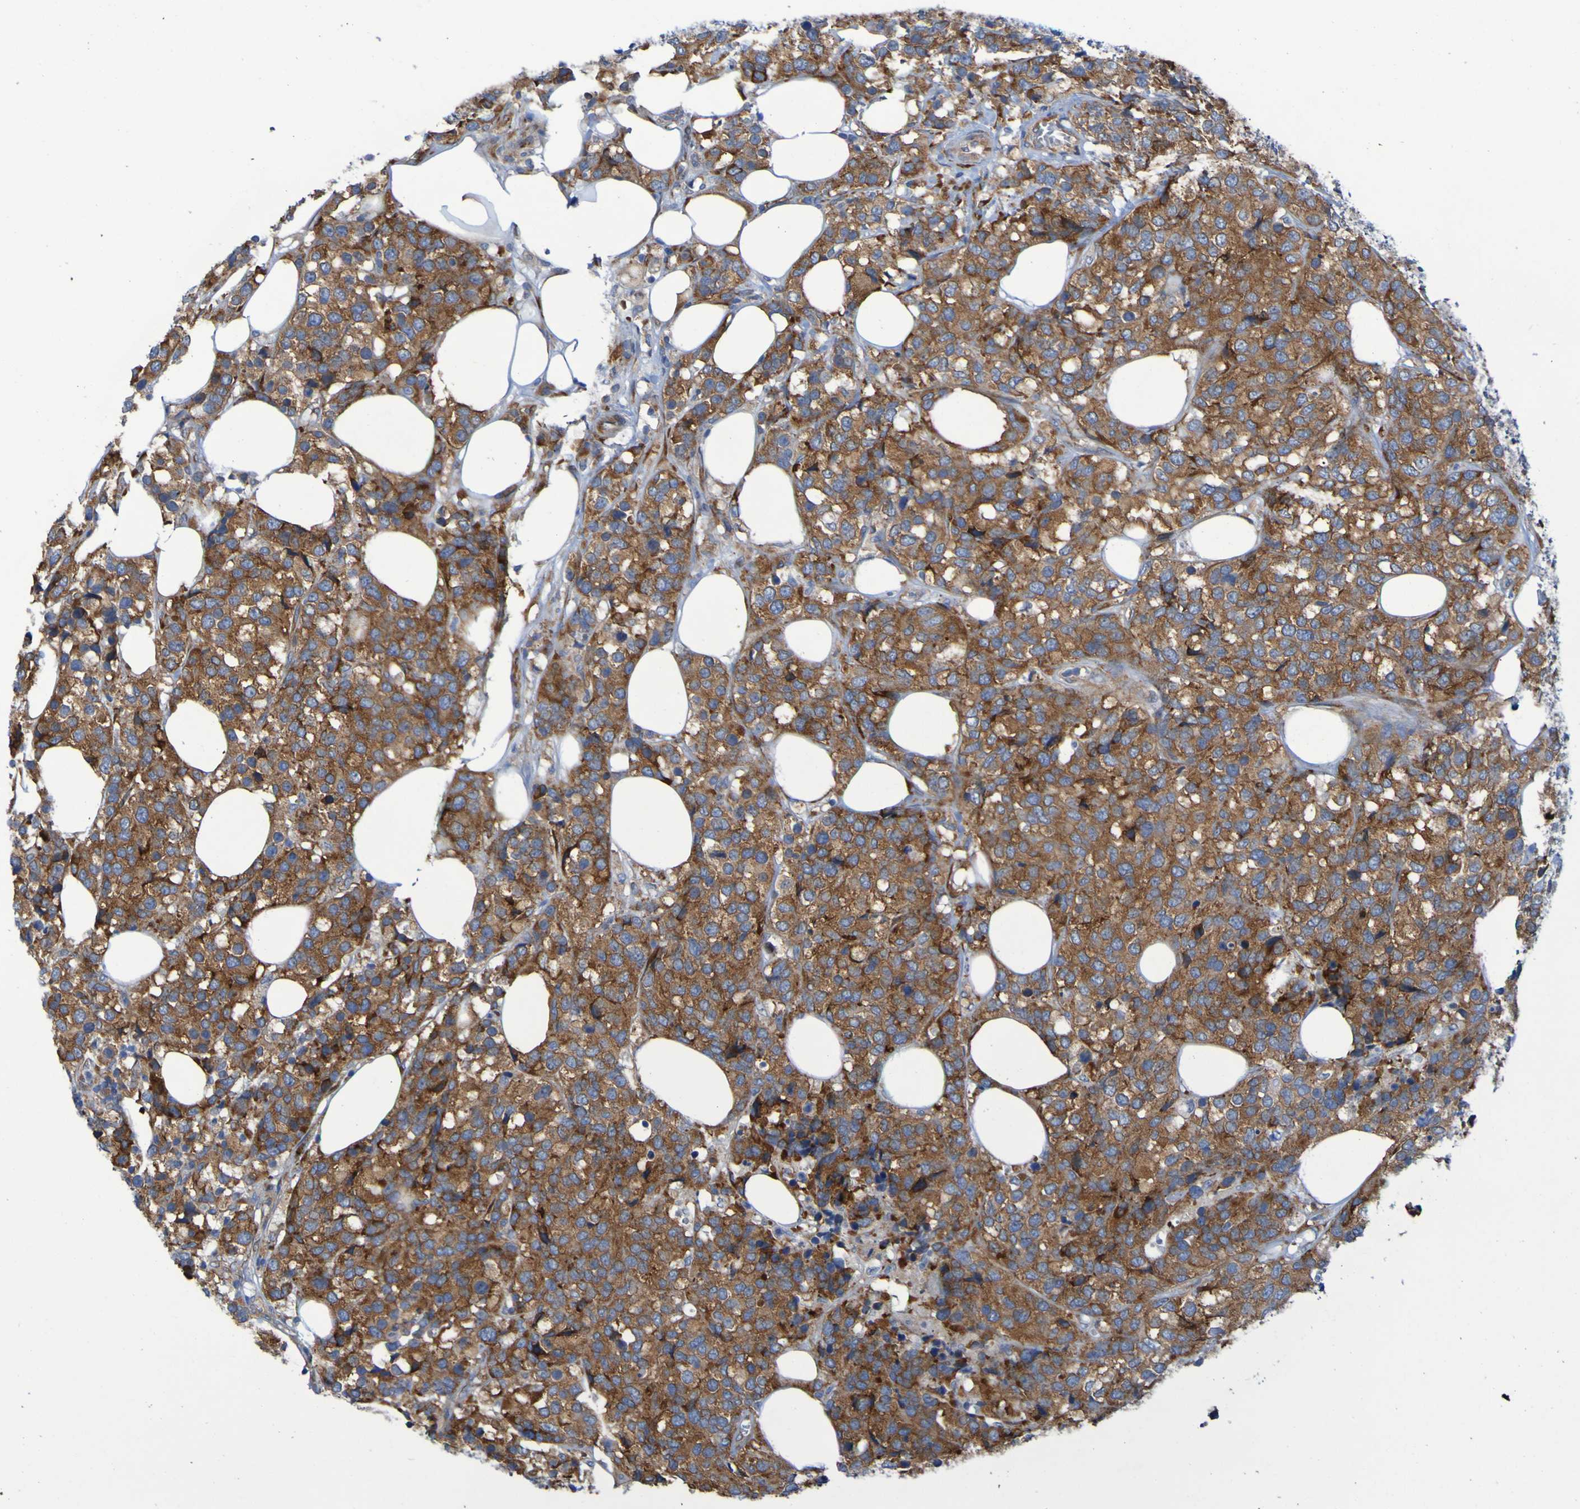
{"staining": {"intensity": "strong", "quantity": ">75%", "location": "cytoplasmic/membranous"}, "tissue": "breast cancer", "cell_type": "Tumor cells", "image_type": "cancer", "snomed": [{"axis": "morphology", "description": "Lobular carcinoma"}, {"axis": "topography", "description": "Breast"}], "caption": "High-magnification brightfield microscopy of breast cancer stained with DAB (3,3'-diaminobenzidine) (brown) and counterstained with hematoxylin (blue). tumor cells exhibit strong cytoplasmic/membranous expression is seen in about>75% of cells.", "gene": "FKBP3", "patient": {"sex": "female", "age": 59}}